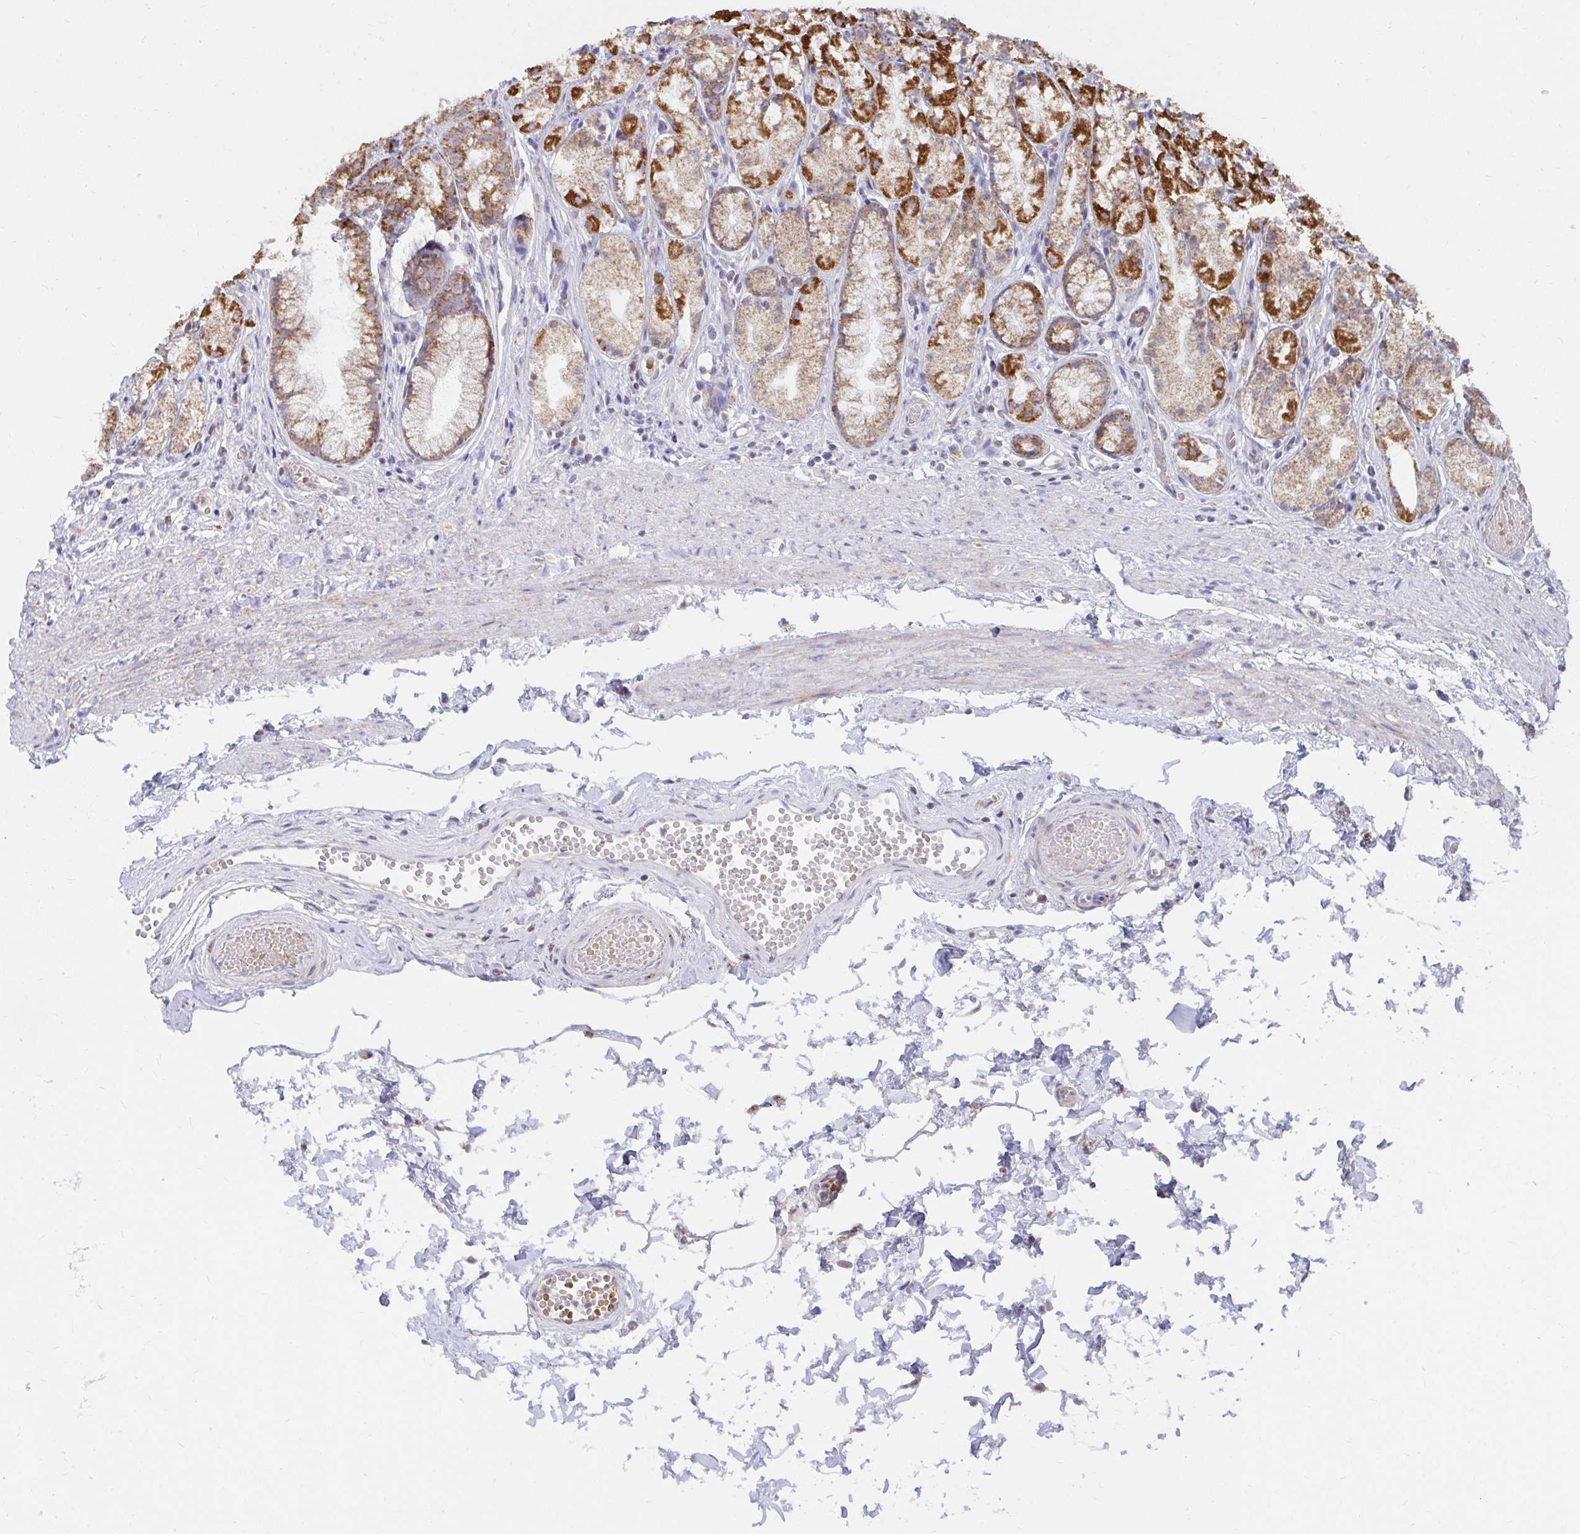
{"staining": {"intensity": "strong", "quantity": "<25%", "location": "cytoplasmic/membranous"}, "tissue": "stomach", "cell_type": "Glandular cells", "image_type": "normal", "snomed": [{"axis": "morphology", "description": "Normal tissue, NOS"}, {"axis": "topography", "description": "Stomach"}], "caption": "Immunohistochemical staining of normal human stomach shows <25% levels of strong cytoplasmic/membranous protein positivity in about <25% of glandular cells.", "gene": "EXOC5", "patient": {"sex": "male", "age": 70}}